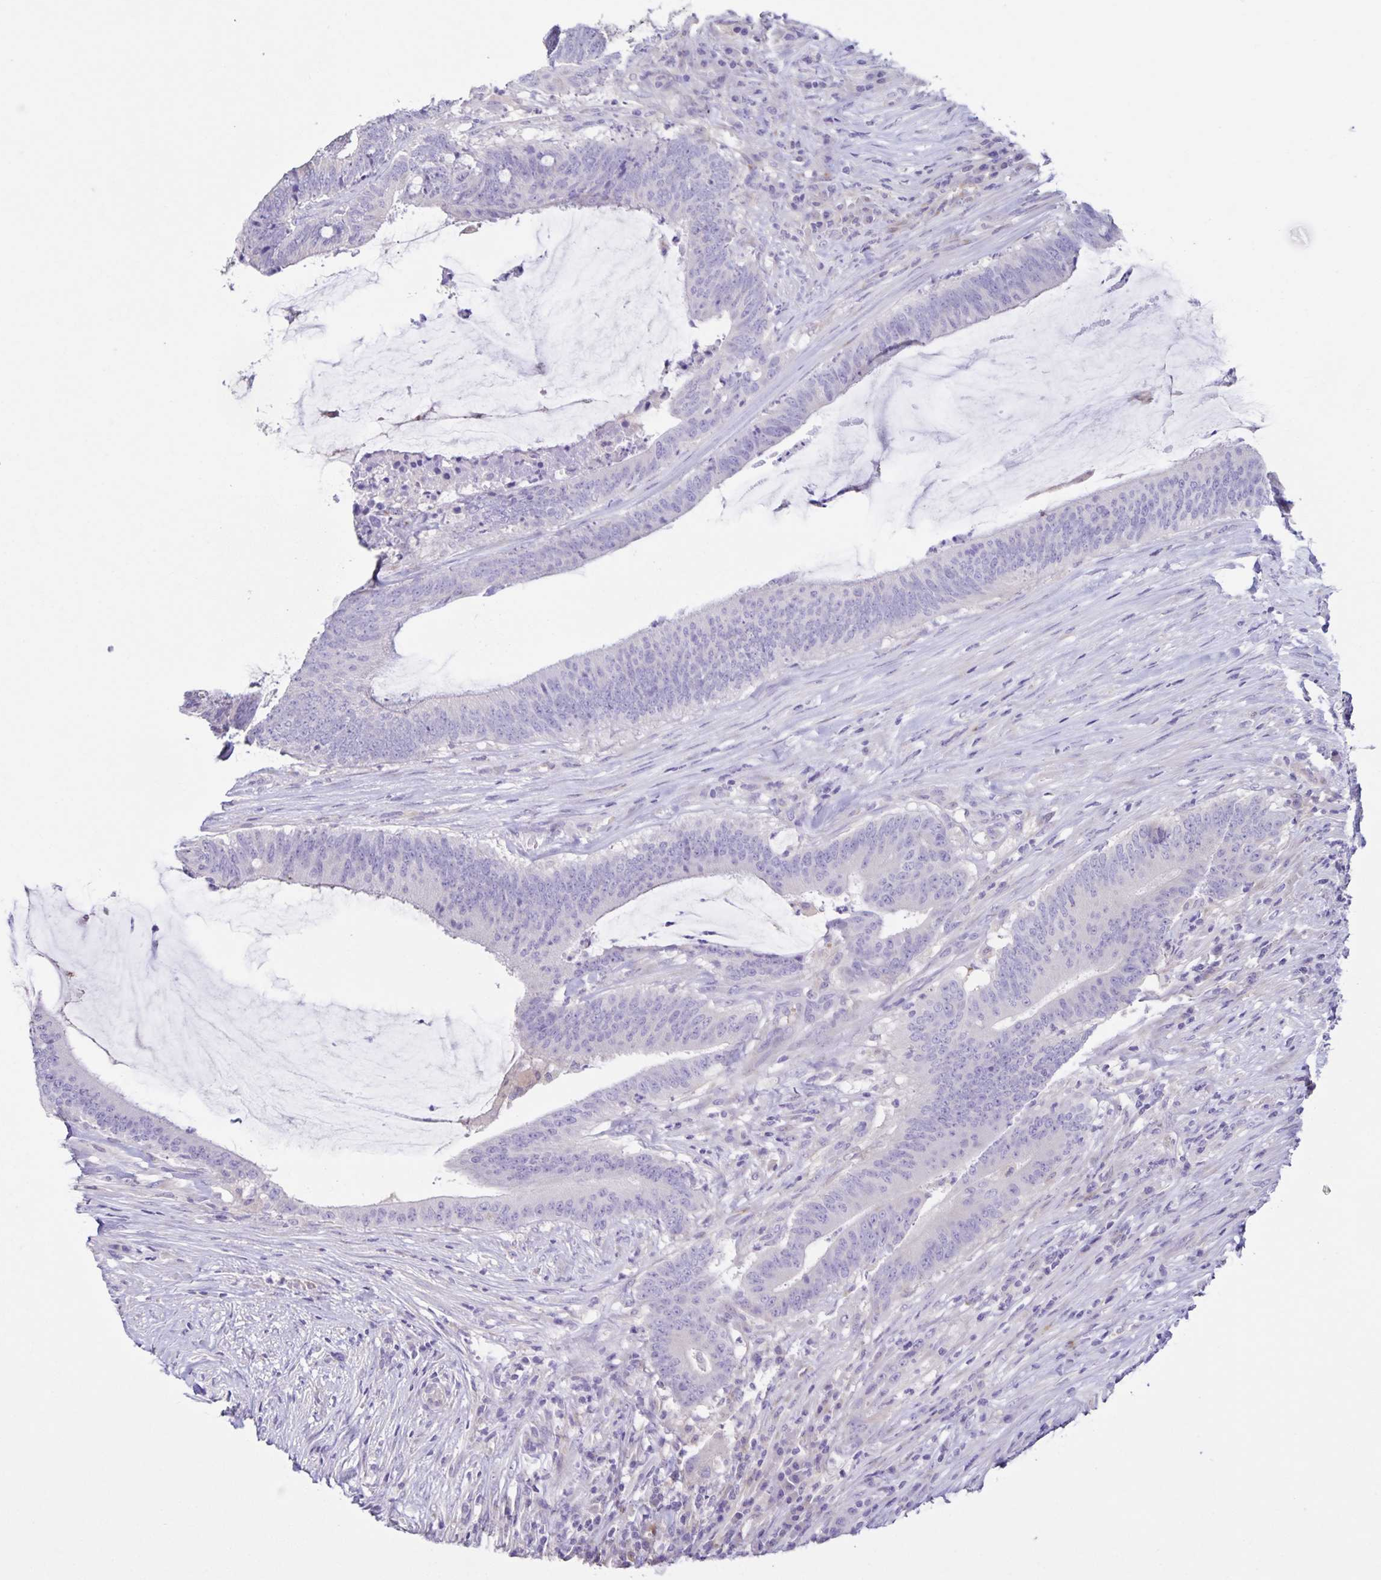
{"staining": {"intensity": "negative", "quantity": "none", "location": "none"}, "tissue": "colorectal cancer", "cell_type": "Tumor cells", "image_type": "cancer", "snomed": [{"axis": "morphology", "description": "Adenocarcinoma, NOS"}, {"axis": "topography", "description": "Colon"}], "caption": "A high-resolution image shows IHC staining of colorectal cancer, which shows no significant positivity in tumor cells.", "gene": "BOLL", "patient": {"sex": "female", "age": 43}}